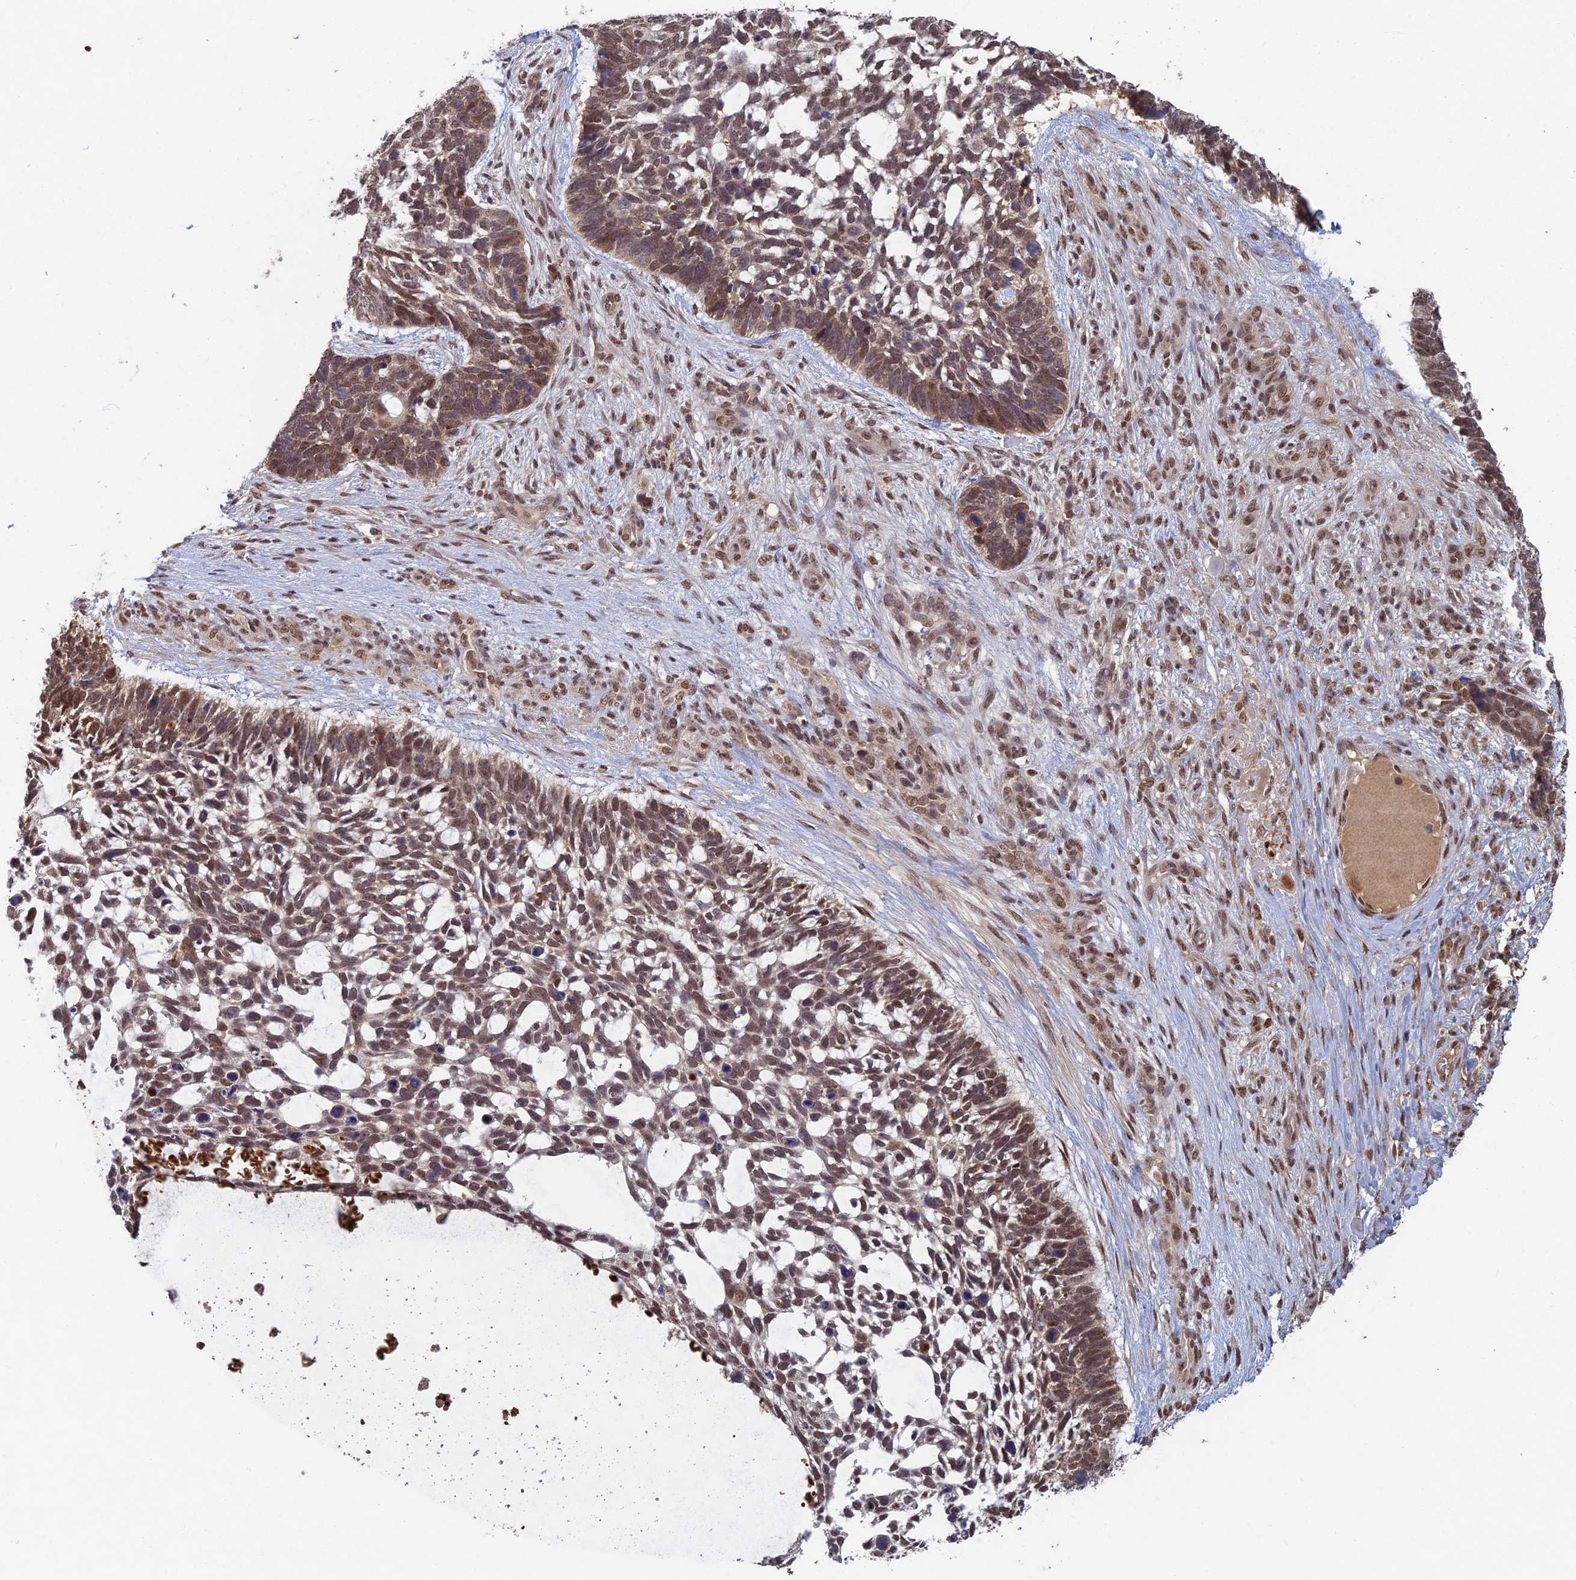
{"staining": {"intensity": "moderate", "quantity": ">75%", "location": "cytoplasmic/membranous,nuclear"}, "tissue": "skin cancer", "cell_type": "Tumor cells", "image_type": "cancer", "snomed": [{"axis": "morphology", "description": "Basal cell carcinoma"}, {"axis": "topography", "description": "Skin"}], "caption": "Skin basal cell carcinoma tissue exhibits moderate cytoplasmic/membranous and nuclear expression in approximately >75% of tumor cells, visualized by immunohistochemistry. The protein is stained brown, and the nuclei are stained in blue (DAB (3,3'-diaminobenzidine) IHC with brightfield microscopy, high magnification).", "gene": "RANBP3", "patient": {"sex": "male", "age": 88}}